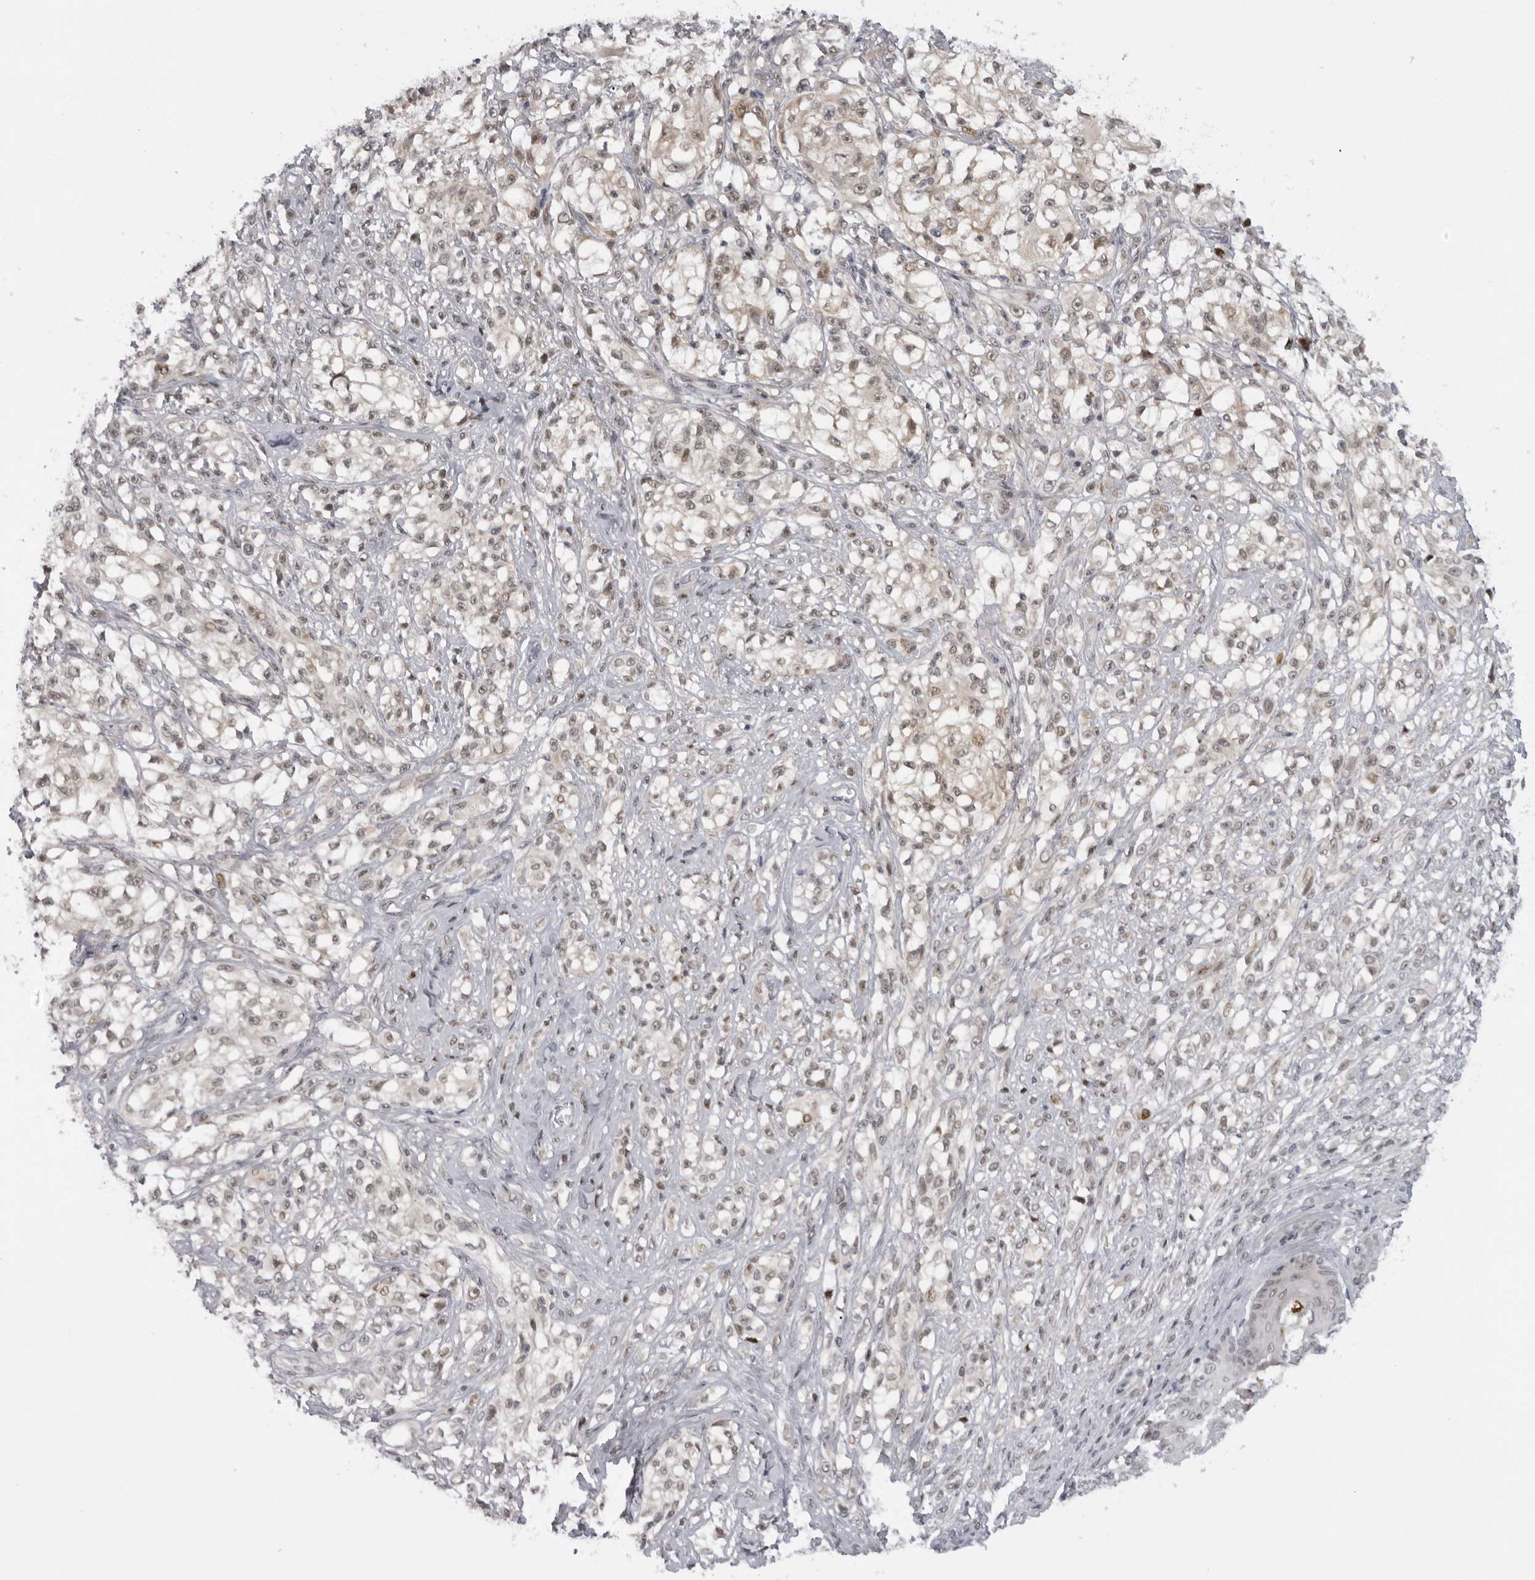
{"staining": {"intensity": "weak", "quantity": ">75%", "location": "nuclear"}, "tissue": "melanoma", "cell_type": "Tumor cells", "image_type": "cancer", "snomed": [{"axis": "morphology", "description": "Malignant melanoma, NOS"}, {"axis": "topography", "description": "Skin of head"}], "caption": "Melanoma stained with a protein marker exhibits weak staining in tumor cells.", "gene": "ALPK2", "patient": {"sex": "male", "age": 83}}